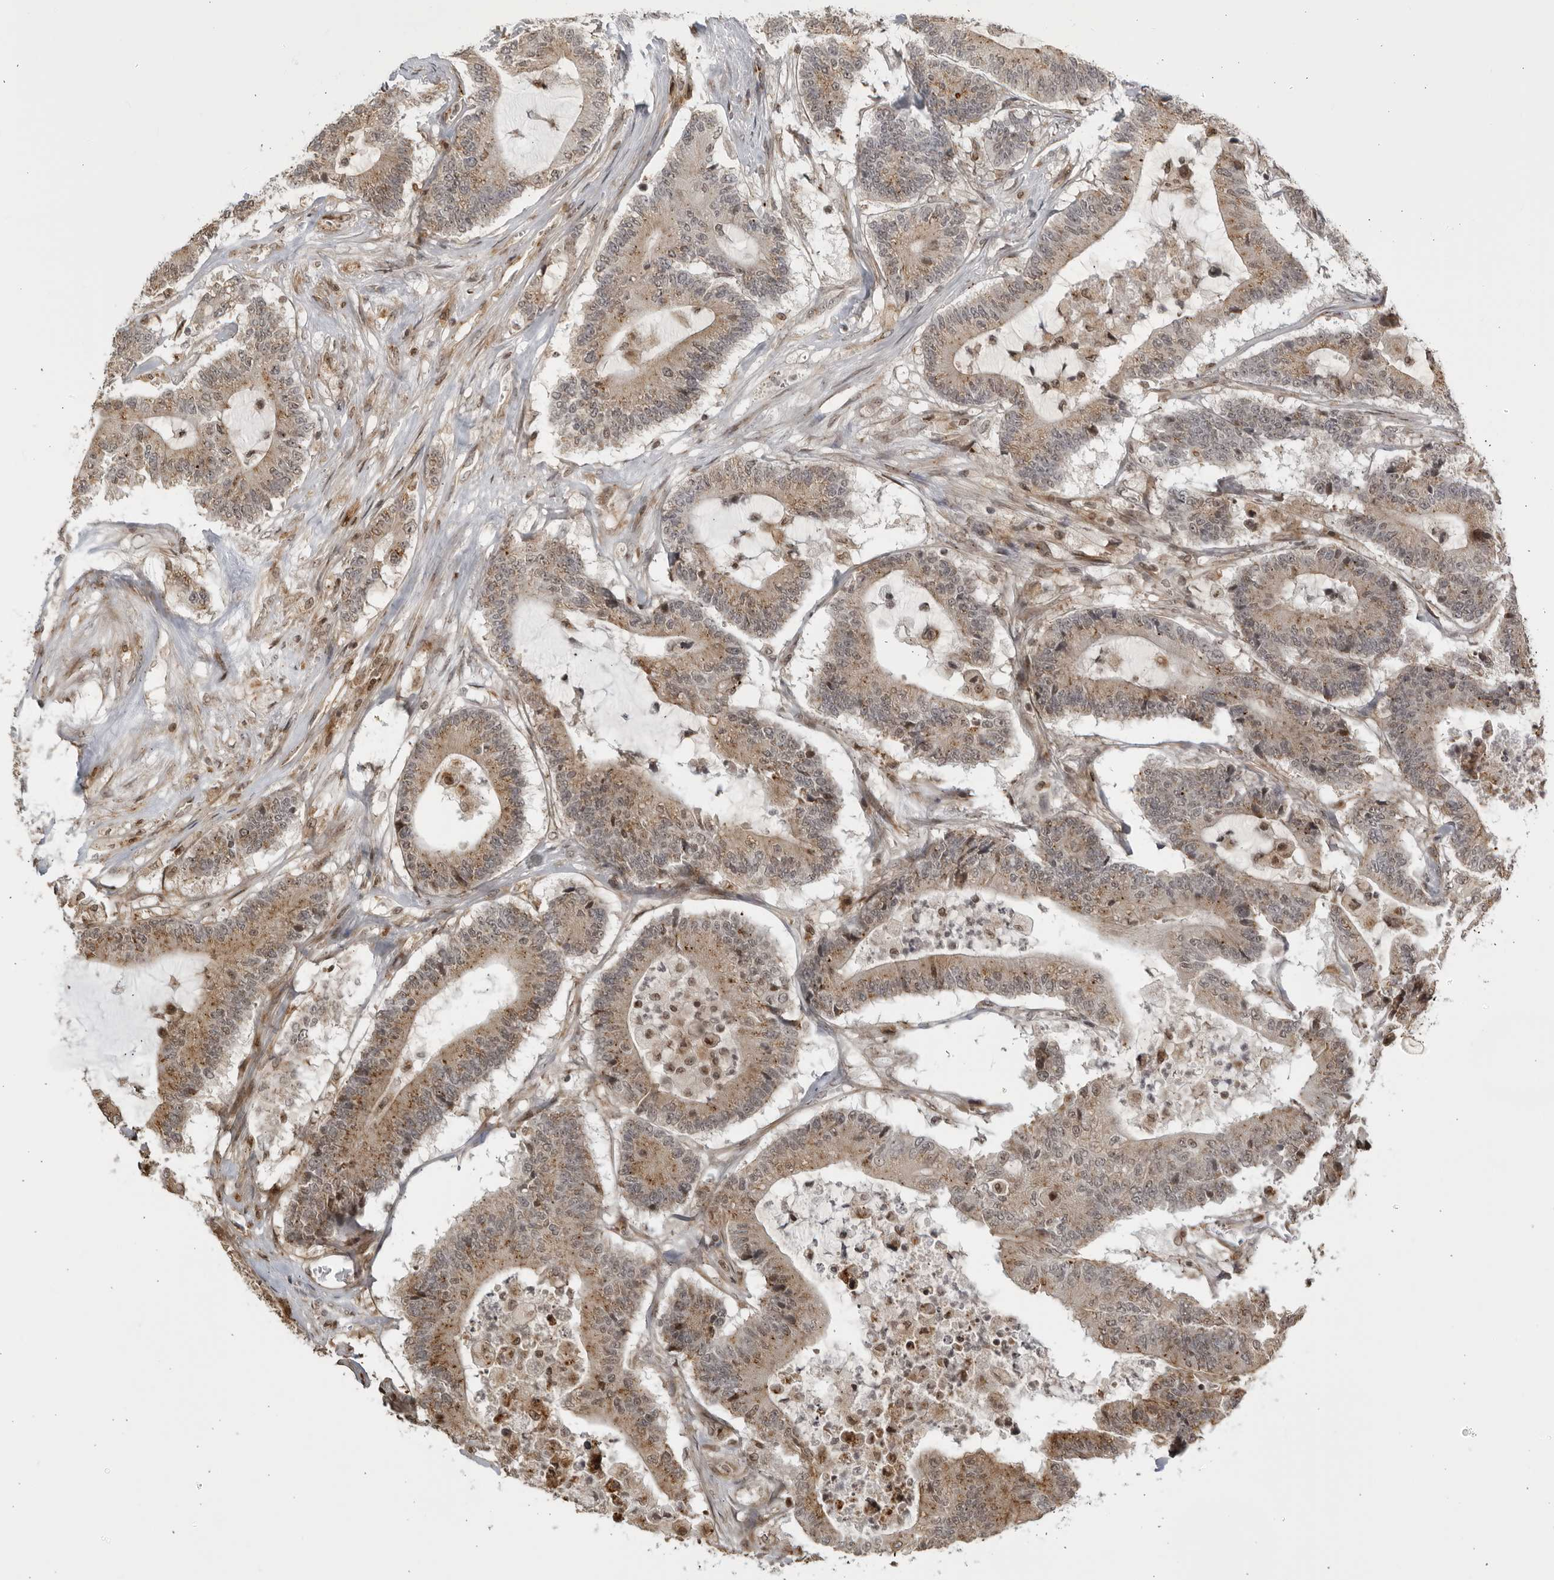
{"staining": {"intensity": "moderate", "quantity": ">75%", "location": "cytoplasmic/membranous"}, "tissue": "colorectal cancer", "cell_type": "Tumor cells", "image_type": "cancer", "snomed": [{"axis": "morphology", "description": "Adenocarcinoma, NOS"}, {"axis": "topography", "description": "Colon"}], "caption": "Colorectal cancer (adenocarcinoma) stained with DAB (3,3'-diaminobenzidine) immunohistochemistry exhibits medium levels of moderate cytoplasmic/membranous positivity in about >75% of tumor cells.", "gene": "TCF21", "patient": {"sex": "female", "age": 84}}